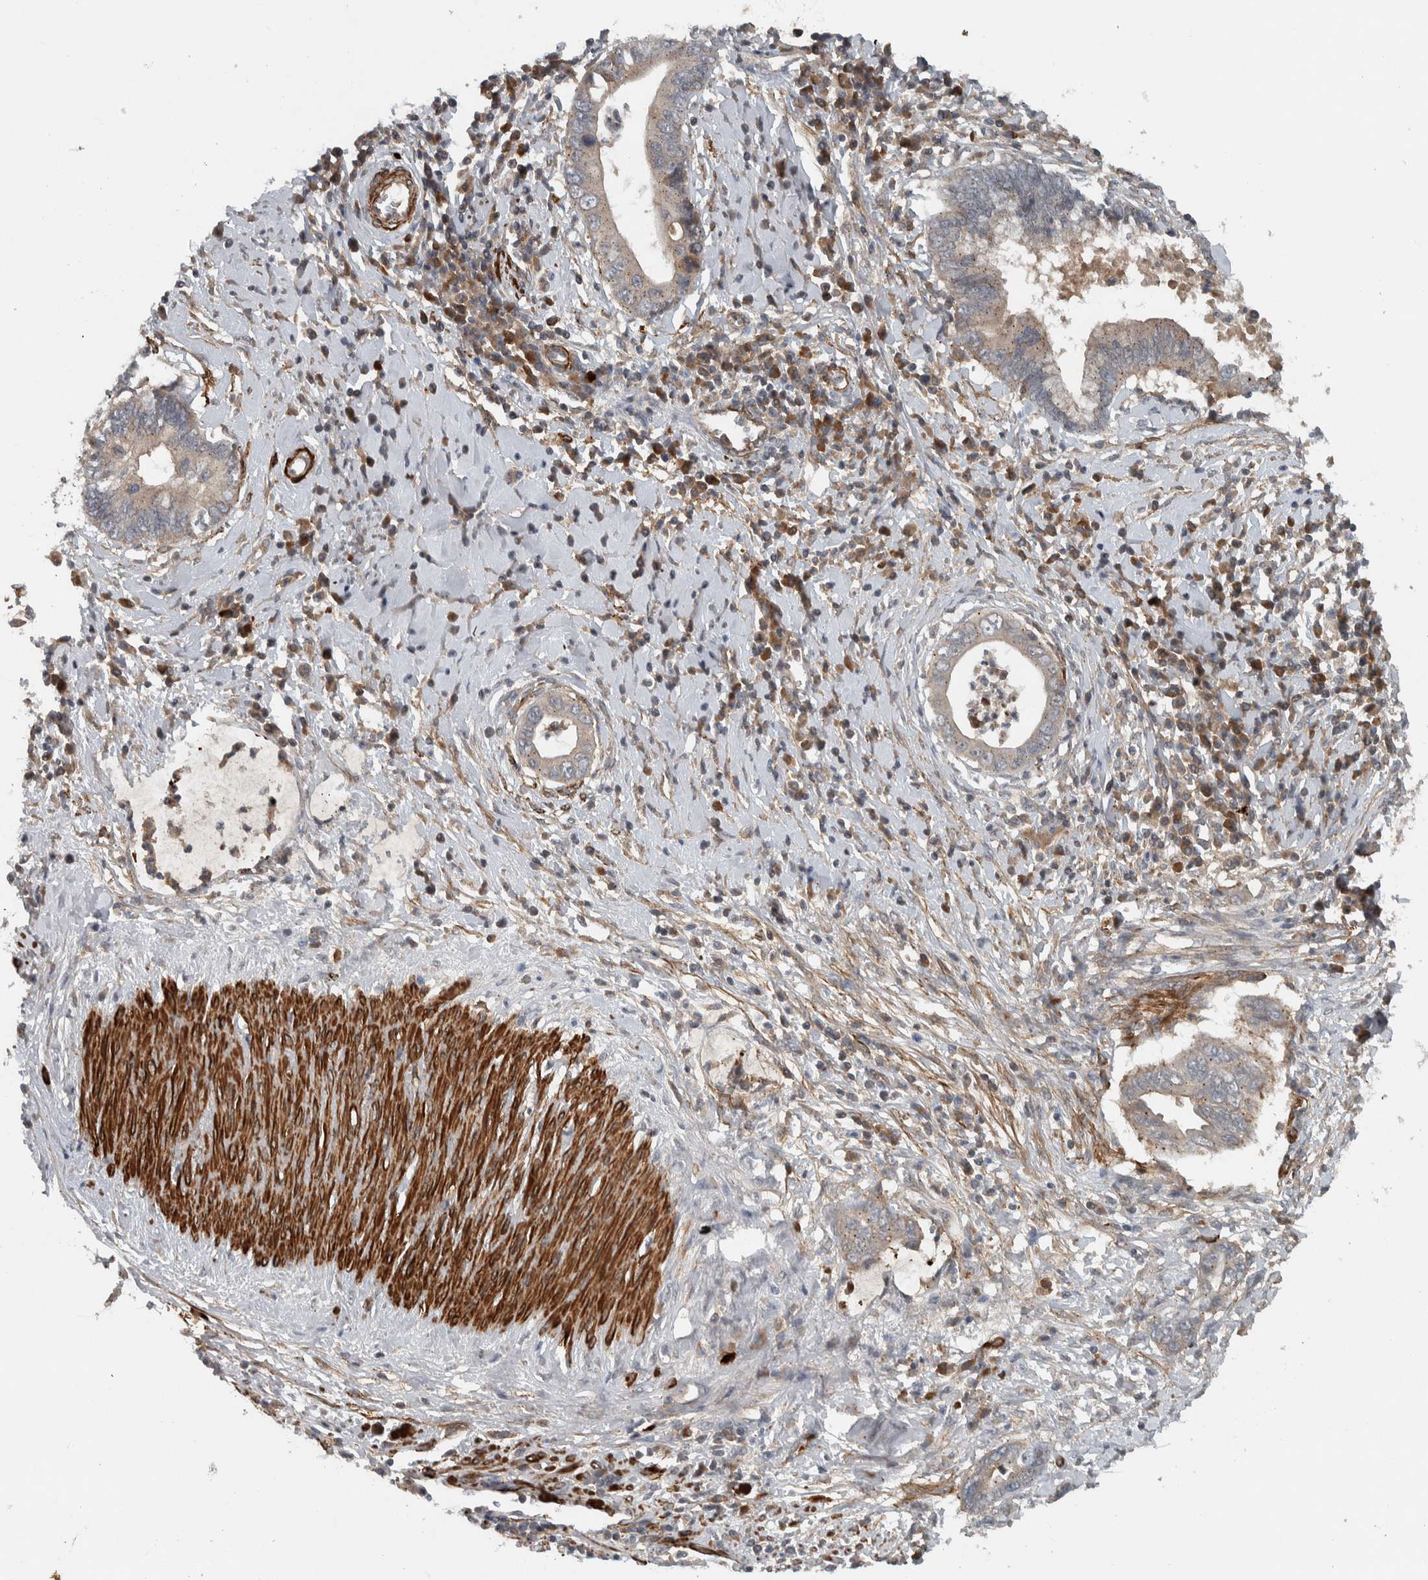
{"staining": {"intensity": "negative", "quantity": "none", "location": "none"}, "tissue": "cervical cancer", "cell_type": "Tumor cells", "image_type": "cancer", "snomed": [{"axis": "morphology", "description": "Adenocarcinoma, NOS"}, {"axis": "topography", "description": "Cervix"}], "caption": "A high-resolution photomicrograph shows immunohistochemistry staining of cervical cancer (adenocarcinoma), which exhibits no significant positivity in tumor cells.", "gene": "LBHD1", "patient": {"sex": "female", "age": 44}}